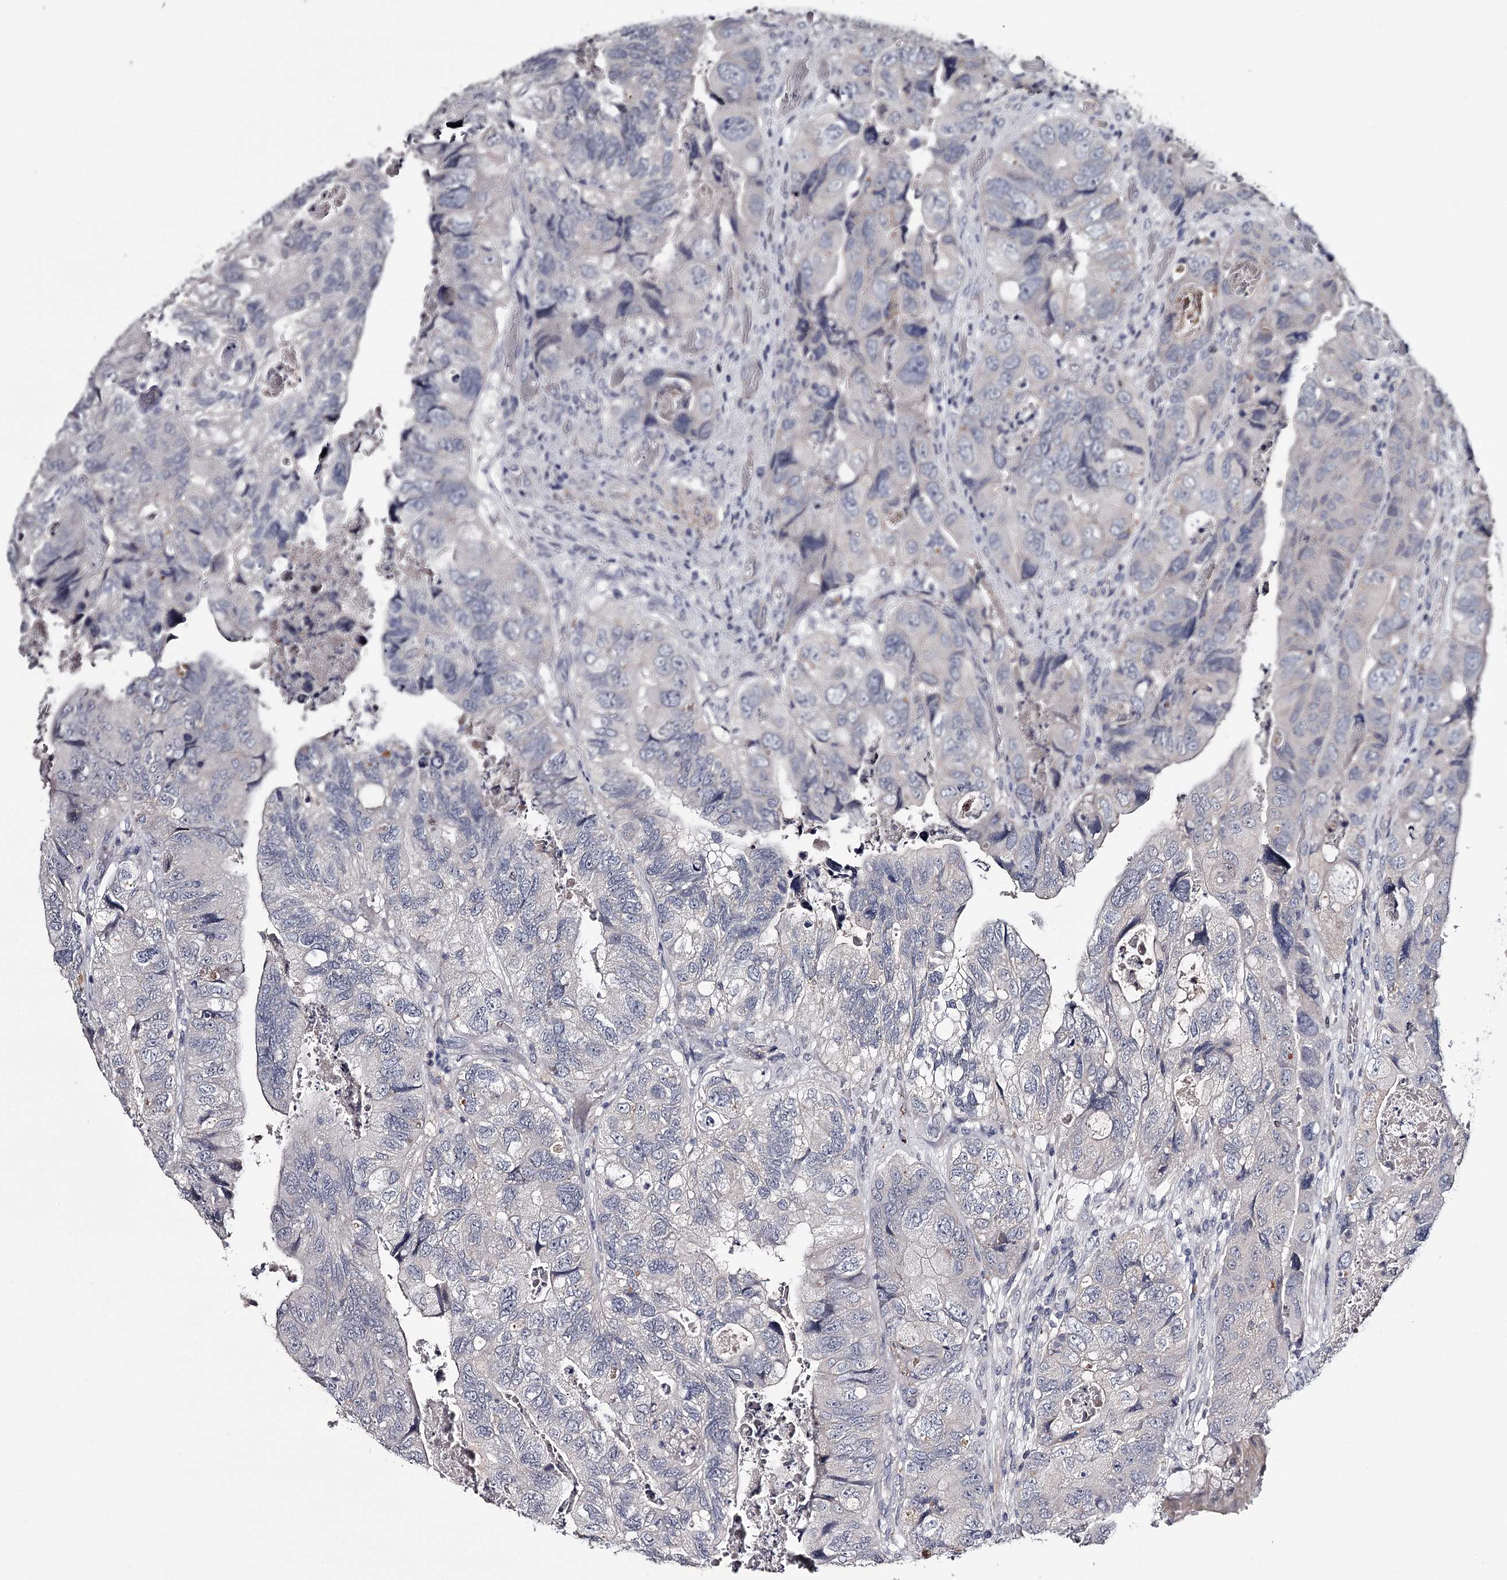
{"staining": {"intensity": "negative", "quantity": "none", "location": "none"}, "tissue": "colorectal cancer", "cell_type": "Tumor cells", "image_type": "cancer", "snomed": [{"axis": "morphology", "description": "Adenocarcinoma, NOS"}, {"axis": "topography", "description": "Rectum"}], "caption": "The immunohistochemistry micrograph has no significant staining in tumor cells of colorectal cancer tissue.", "gene": "FDXACB1", "patient": {"sex": "male", "age": 63}}